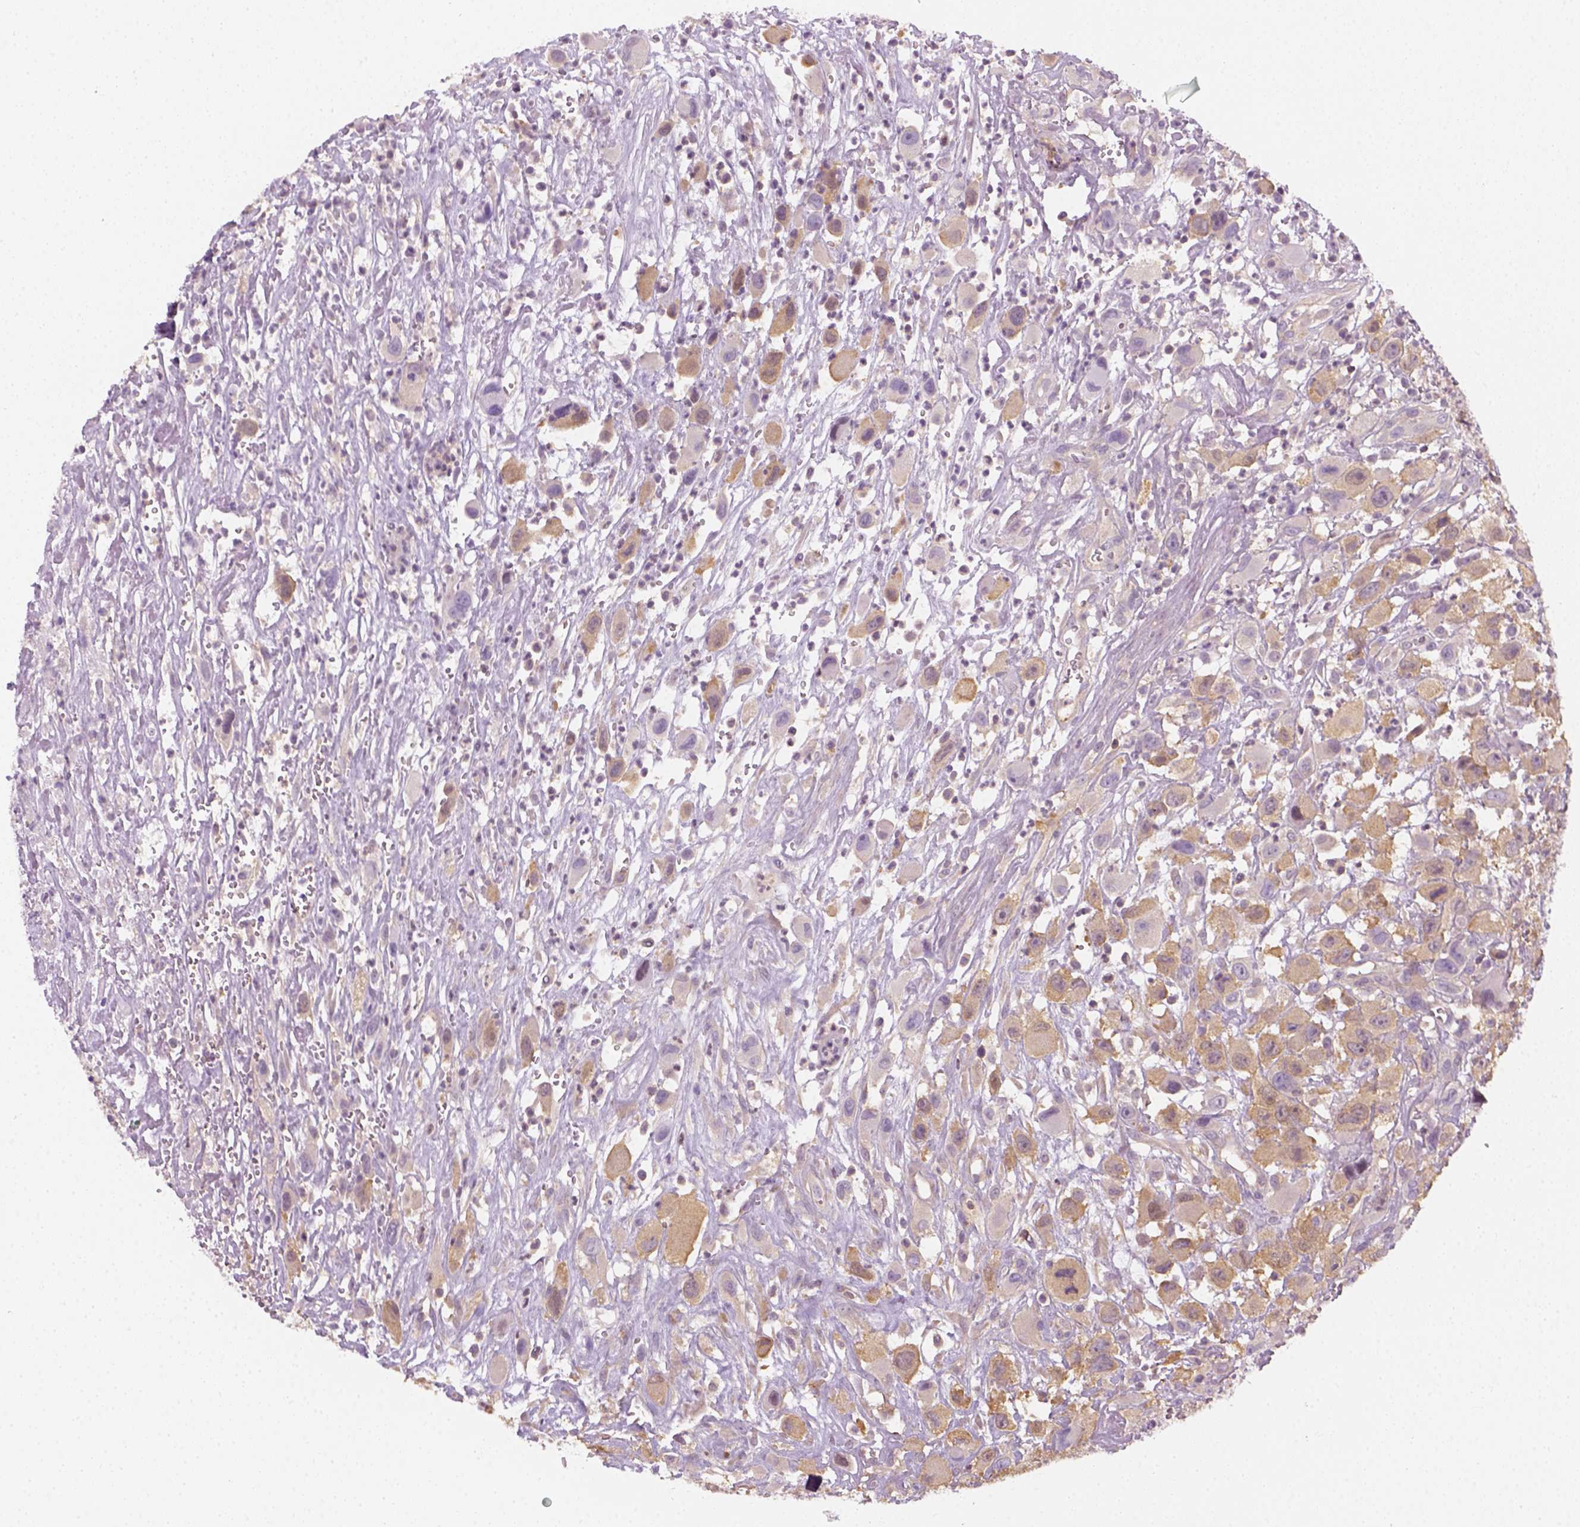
{"staining": {"intensity": "weak", "quantity": "<25%", "location": "cytoplasmic/membranous"}, "tissue": "head and neck cancer", "cell_type": "Tumor cells", "image_type": "cancer", "snomed": [{"axis": "morphology", "description": "Squamous cell carcinoma, NOS"}, {"axis": "morphology", "description": "Squamous cell carcinoma, metastatic, NOS"}, {"axis": "topography", "description": "Oral tissue"}, {"axis": "topography", "description": "Head-Neck"}], "caption": "The micrograph exhibits no staining of tumor cells in squamous cell carcinoma (head and neck).", "gene": "EPHB1", "patient": {"sex": "female", "age": 85}}